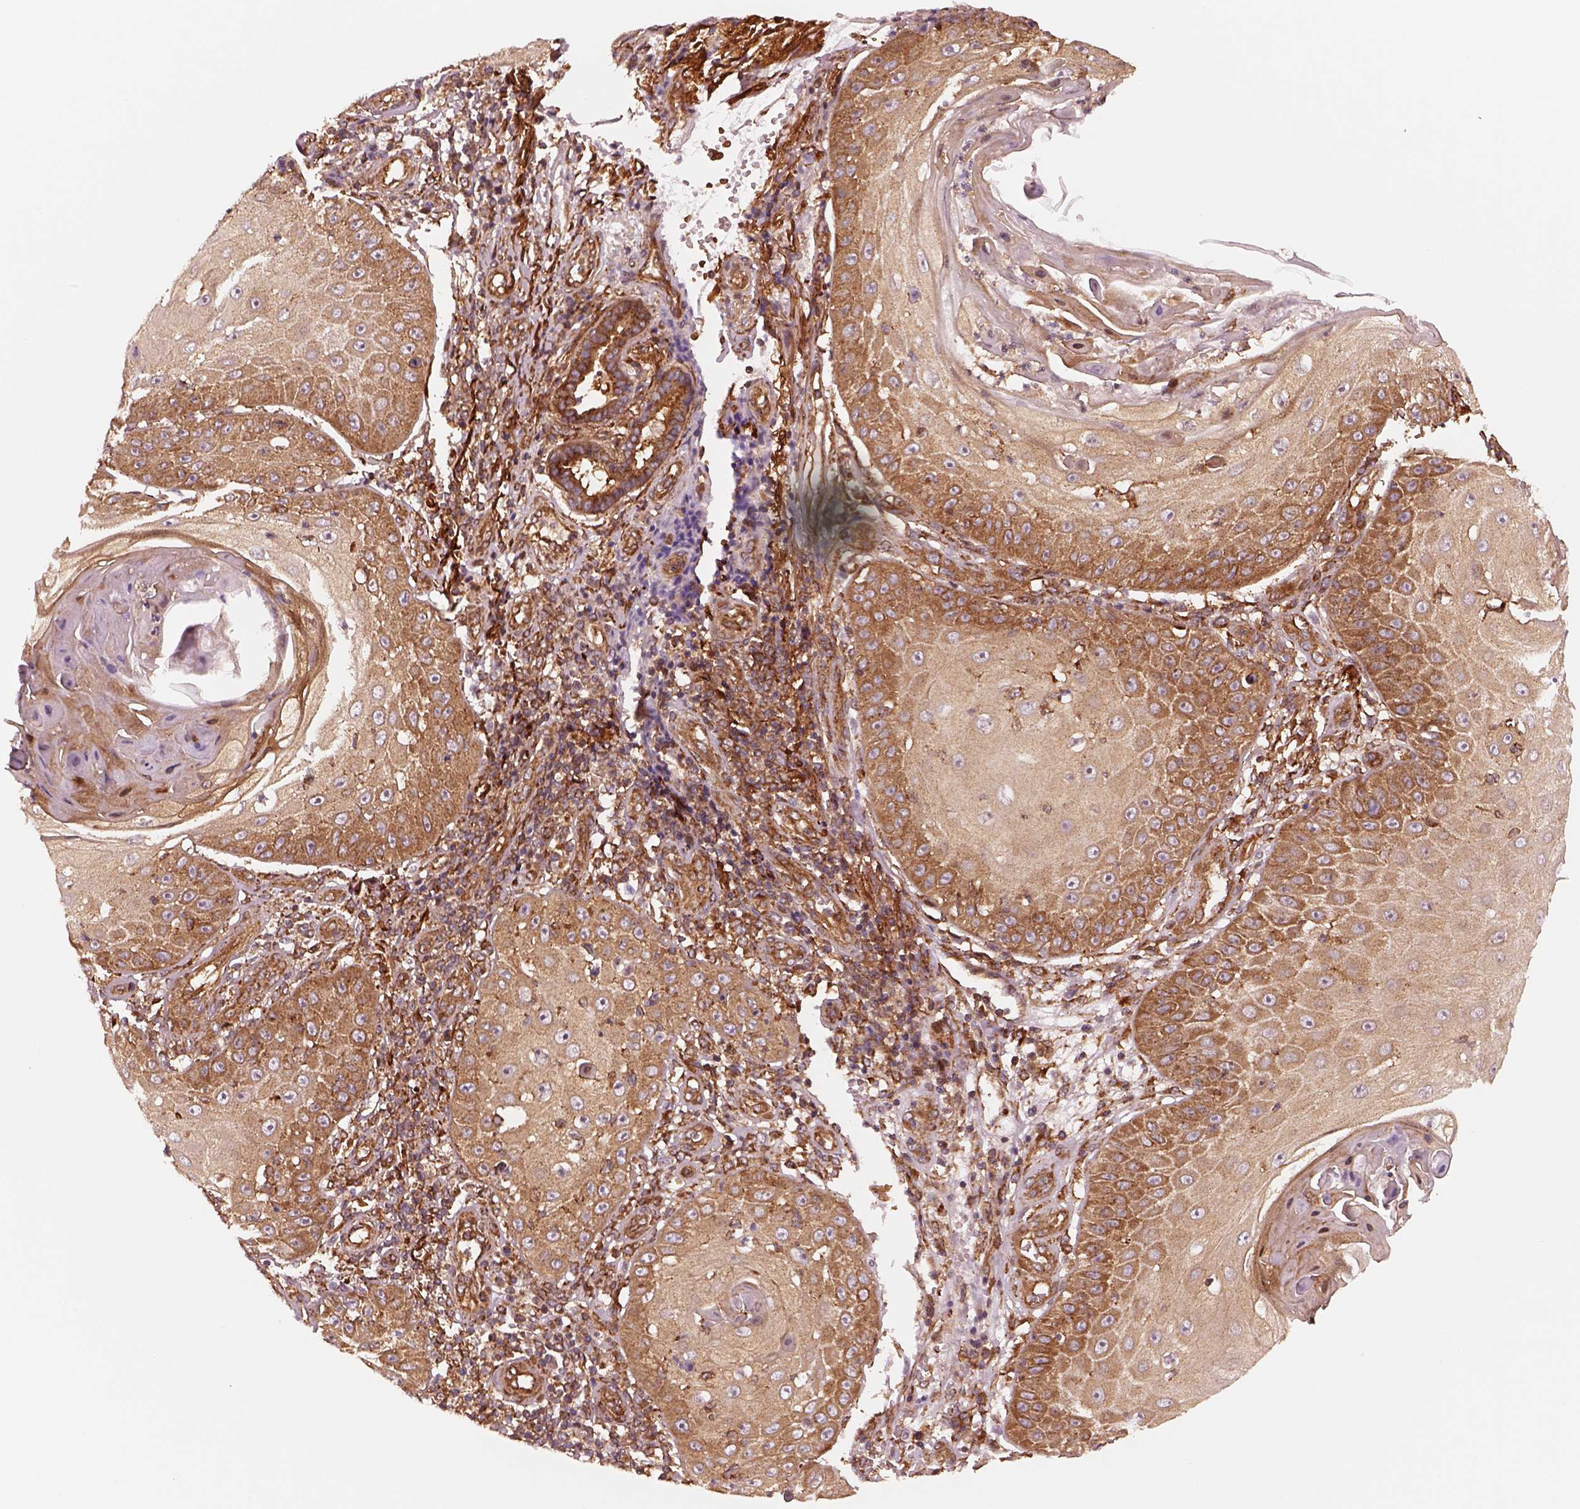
{"staining": {"intensity": "strong", "quantity": "<25%", "location": "cytoplasmic/membranous"}, "tissue": "skin cancer", "cell_type": "Tumor cells", "image_type": "cancer", "snomed": [{"axis": "morphology", "description": "Squamous cell carcinoma, NOS"}, {"axis": "topography", "description": "Skin"}], "caption": "Squamous cell carcinoma (skin) was stained to show a protein in brown. There is medium levels of strong cytoplasmic/membranous staining in approximately <25% of tumor cells.", "gene": "WASHC2A", "patient": {"sex": "male", "age": 70}}